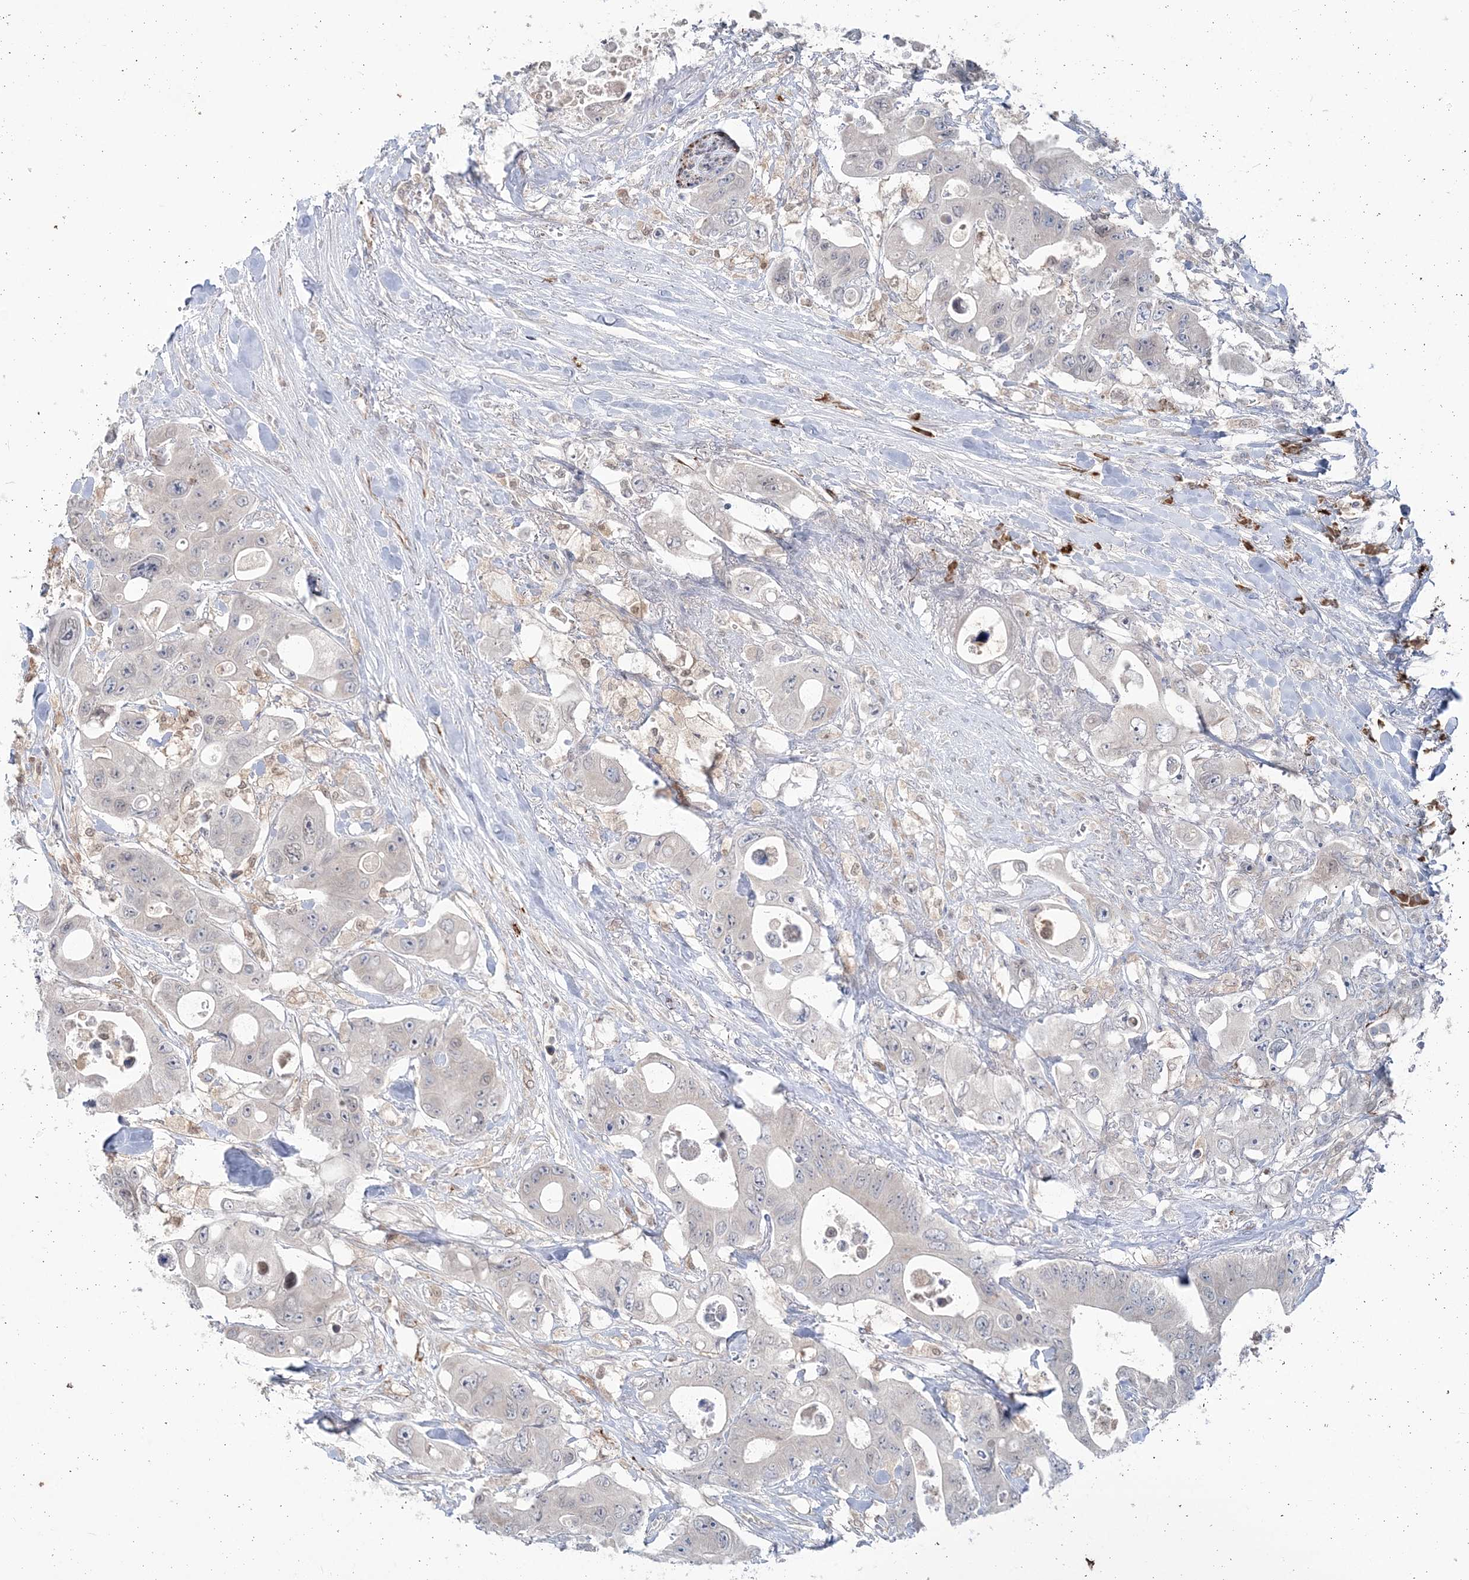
{"staining": {"intensity": "negative", "quantity": "none", "location": "none"}, "tissue": "colorectal cancer", "cell_type": "Tumor cells", "image_type": "cancer", "snomed": [{"axis": "morphology", "description": "Adenocarcinoma, NOS"}, {"axis": "topography", "description": "Colon"}], "caption": "Immunohistochemistry histopathology image of colorectal cancer stained for a protein (brown), which demonstrates no expression in tumor cells.", "gene": "DHX57", "patient": {"sex": "female", "age": 46}}